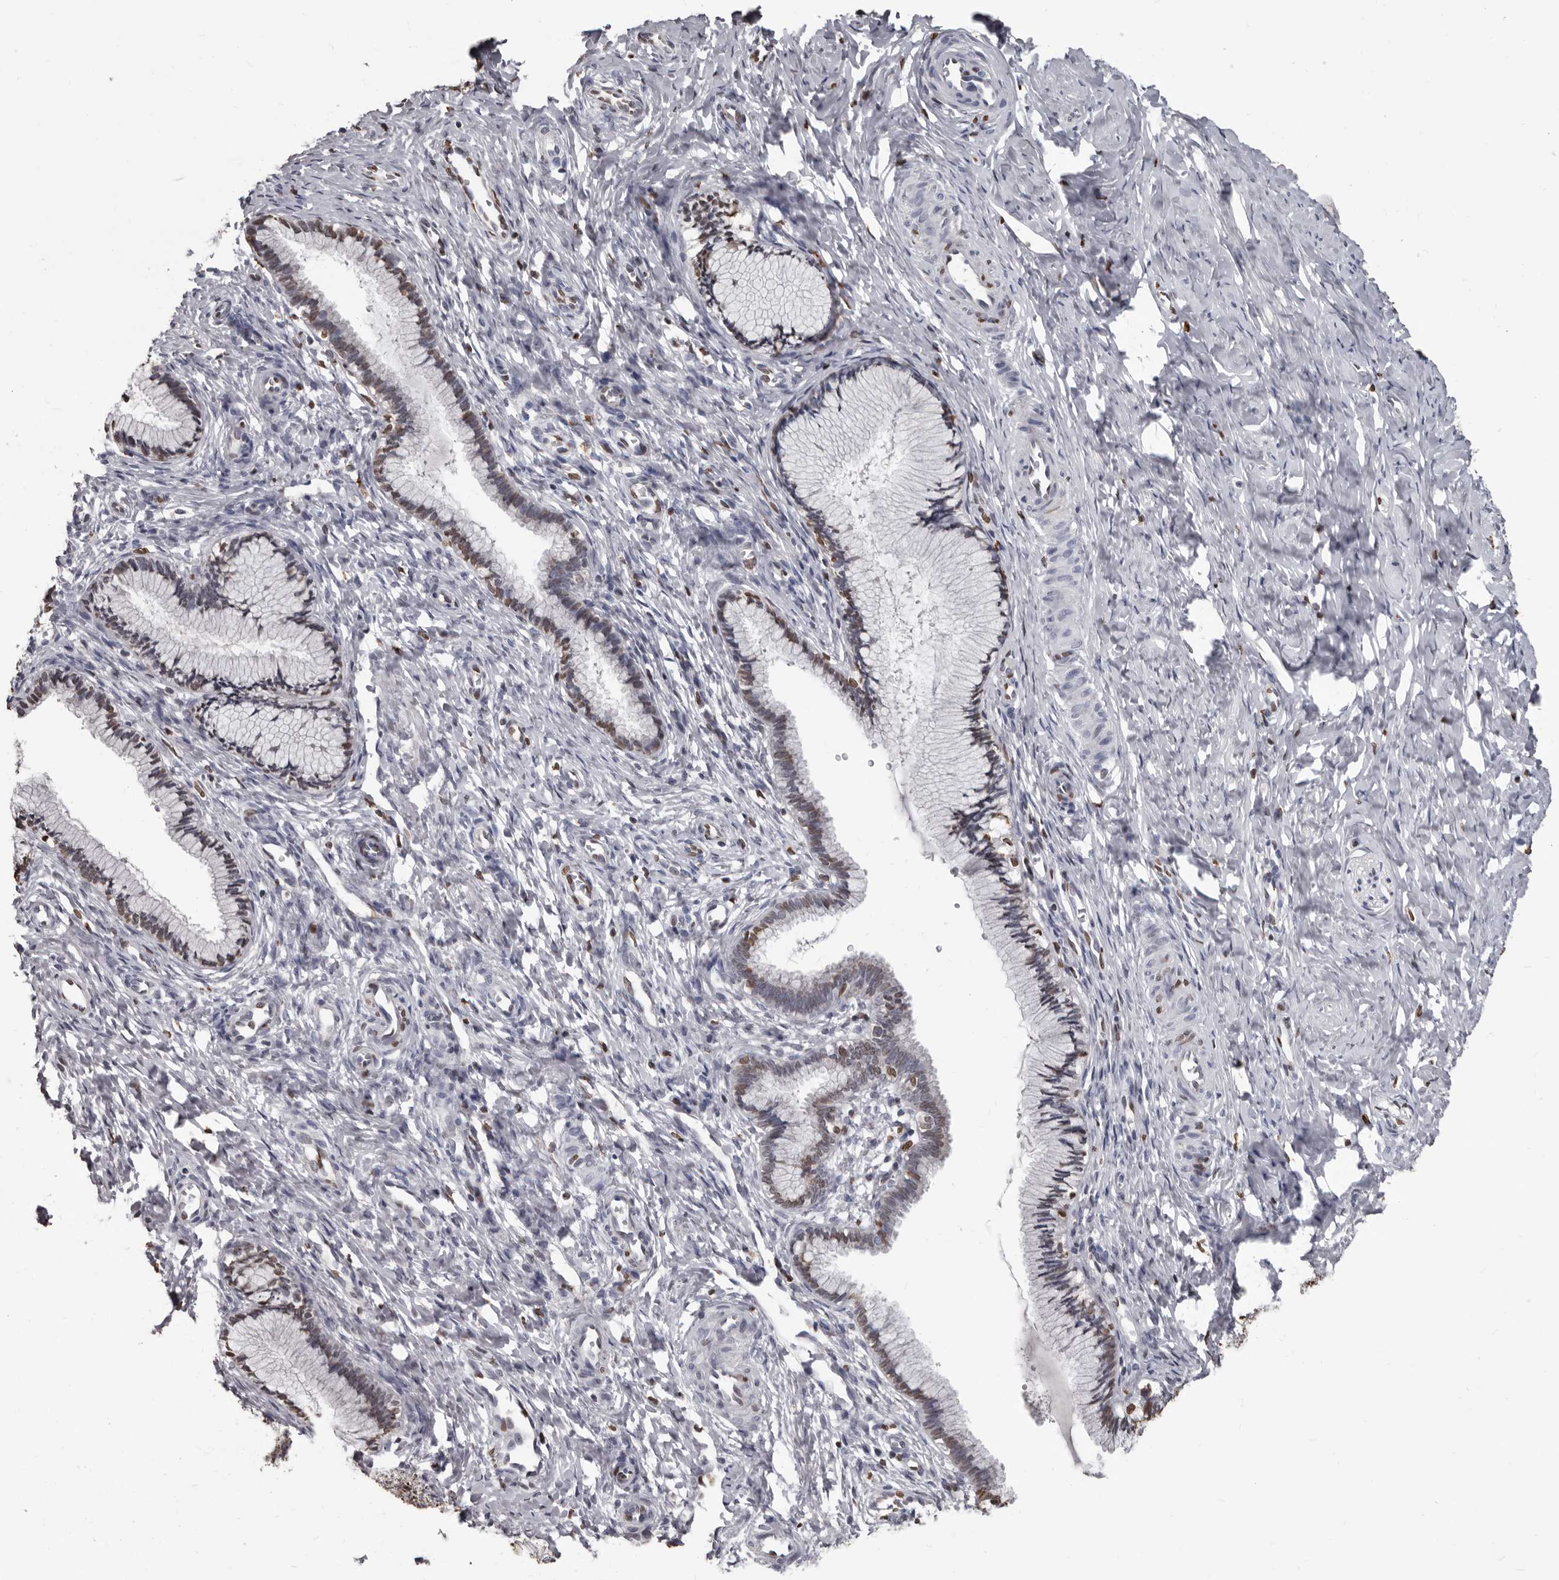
{"staining": {"intensity": "moderate", "quantity": "25%-75%", "location": "nuclear"}, "tissue": "cervix", "cell_type": "Glandular cells", "image_type": "normal", "snomed": [{"axis": "morphology", "description": "Normal tissue, NOS"}, {"axis": "topography", "description": "Cervix"}], "caption": "This is an image of IHC staining of normal cervix, which shows moderate expression in the nuclear of glandular cells.", "gene": "AHR", "patient": {"sex": "female", "age": 27}}